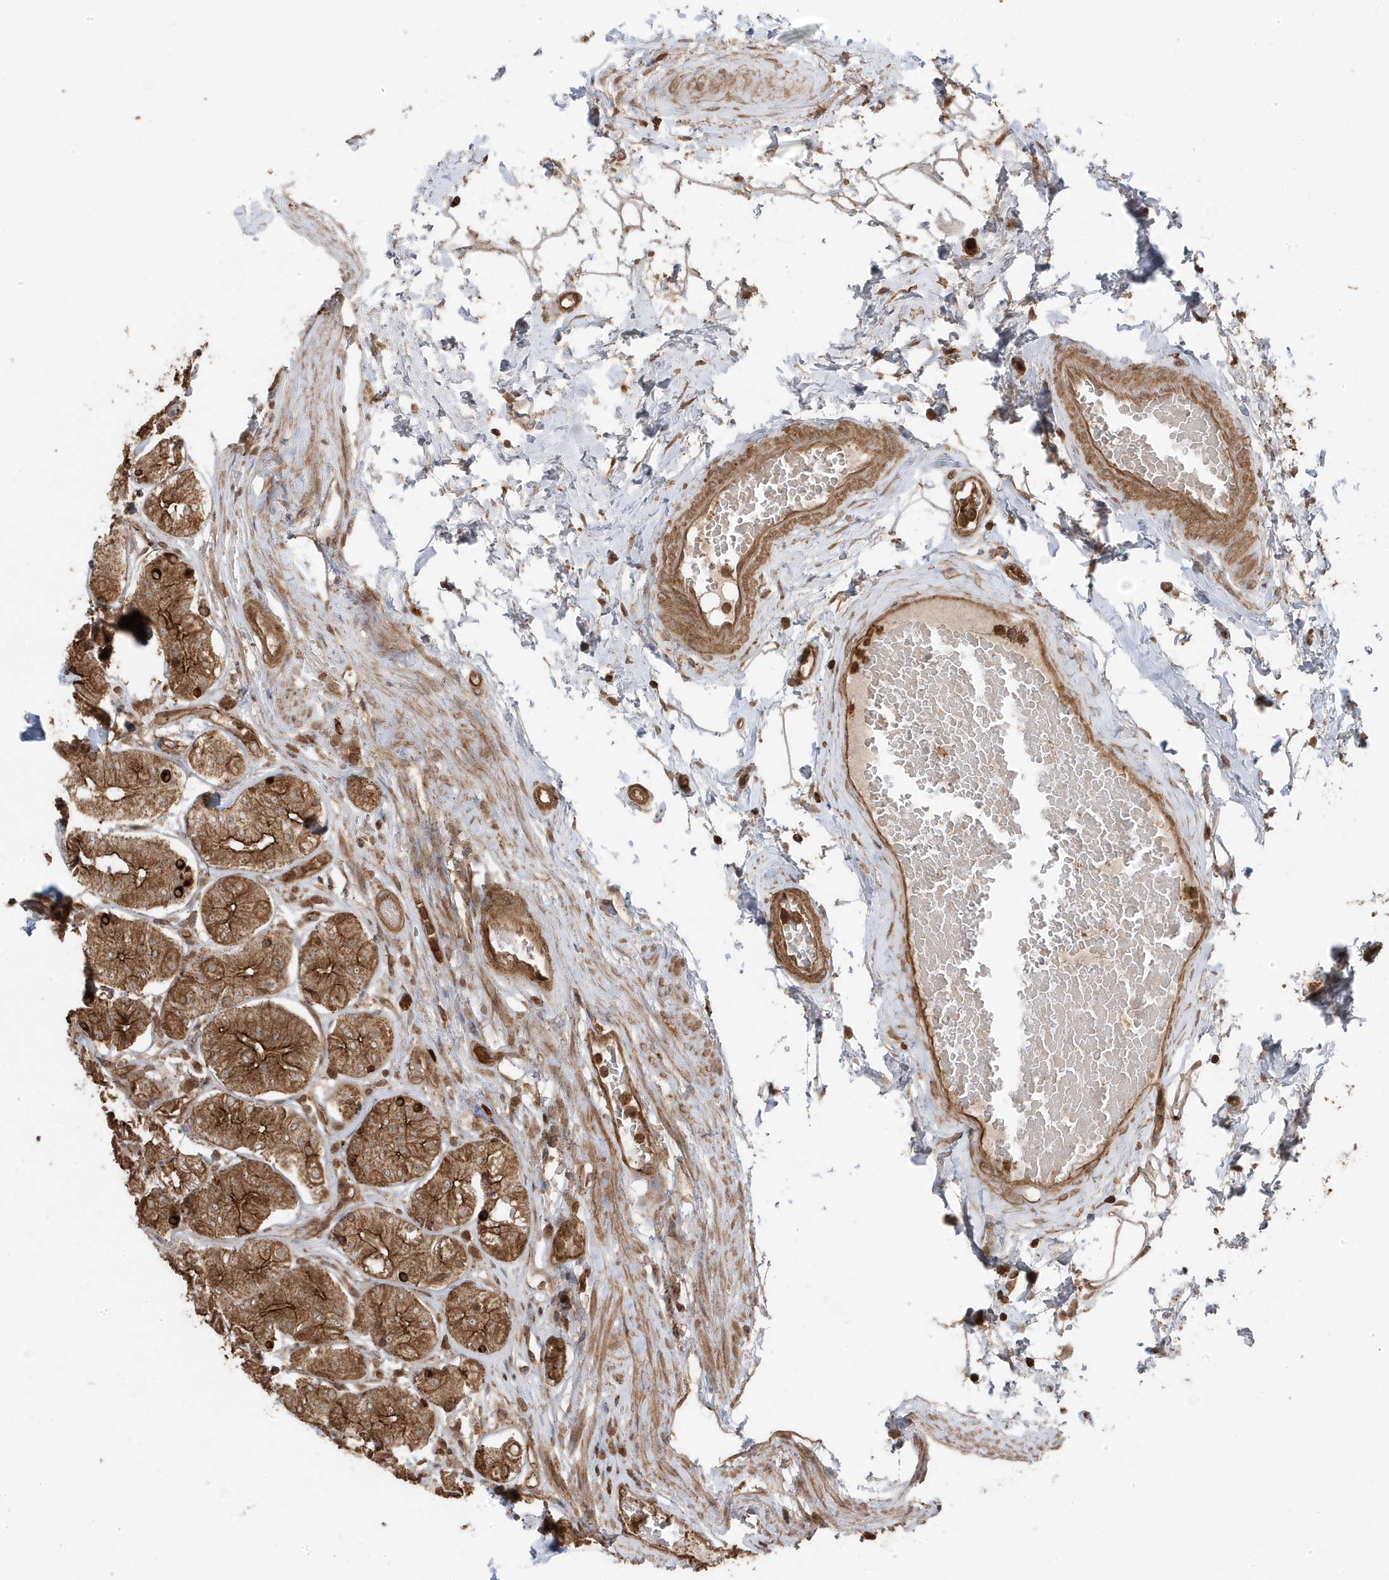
{"staining": {"intensity": "strong", "quantity": ">75%", "location": "cytoplasmic/membranous"}, "tissue": "stomach", "cell_type": "Glandular cells", "image_type": "normal", "snomed": [{"axis": "morphology", "description": "Normal tissue, NOS"}, {"axis": "topography", "description": "Stomach"}, {"axis": "topography", "description": "Stomach, lower"}], "caption": "Protein expression analysis of benign human stomach reveals strong cytoplasmic/membranous positivity in about >75% of glandular cells. Nuclei are stained in blue.", "gene": "ASAP1", "patient": {"sex": "female", "age": 56}}